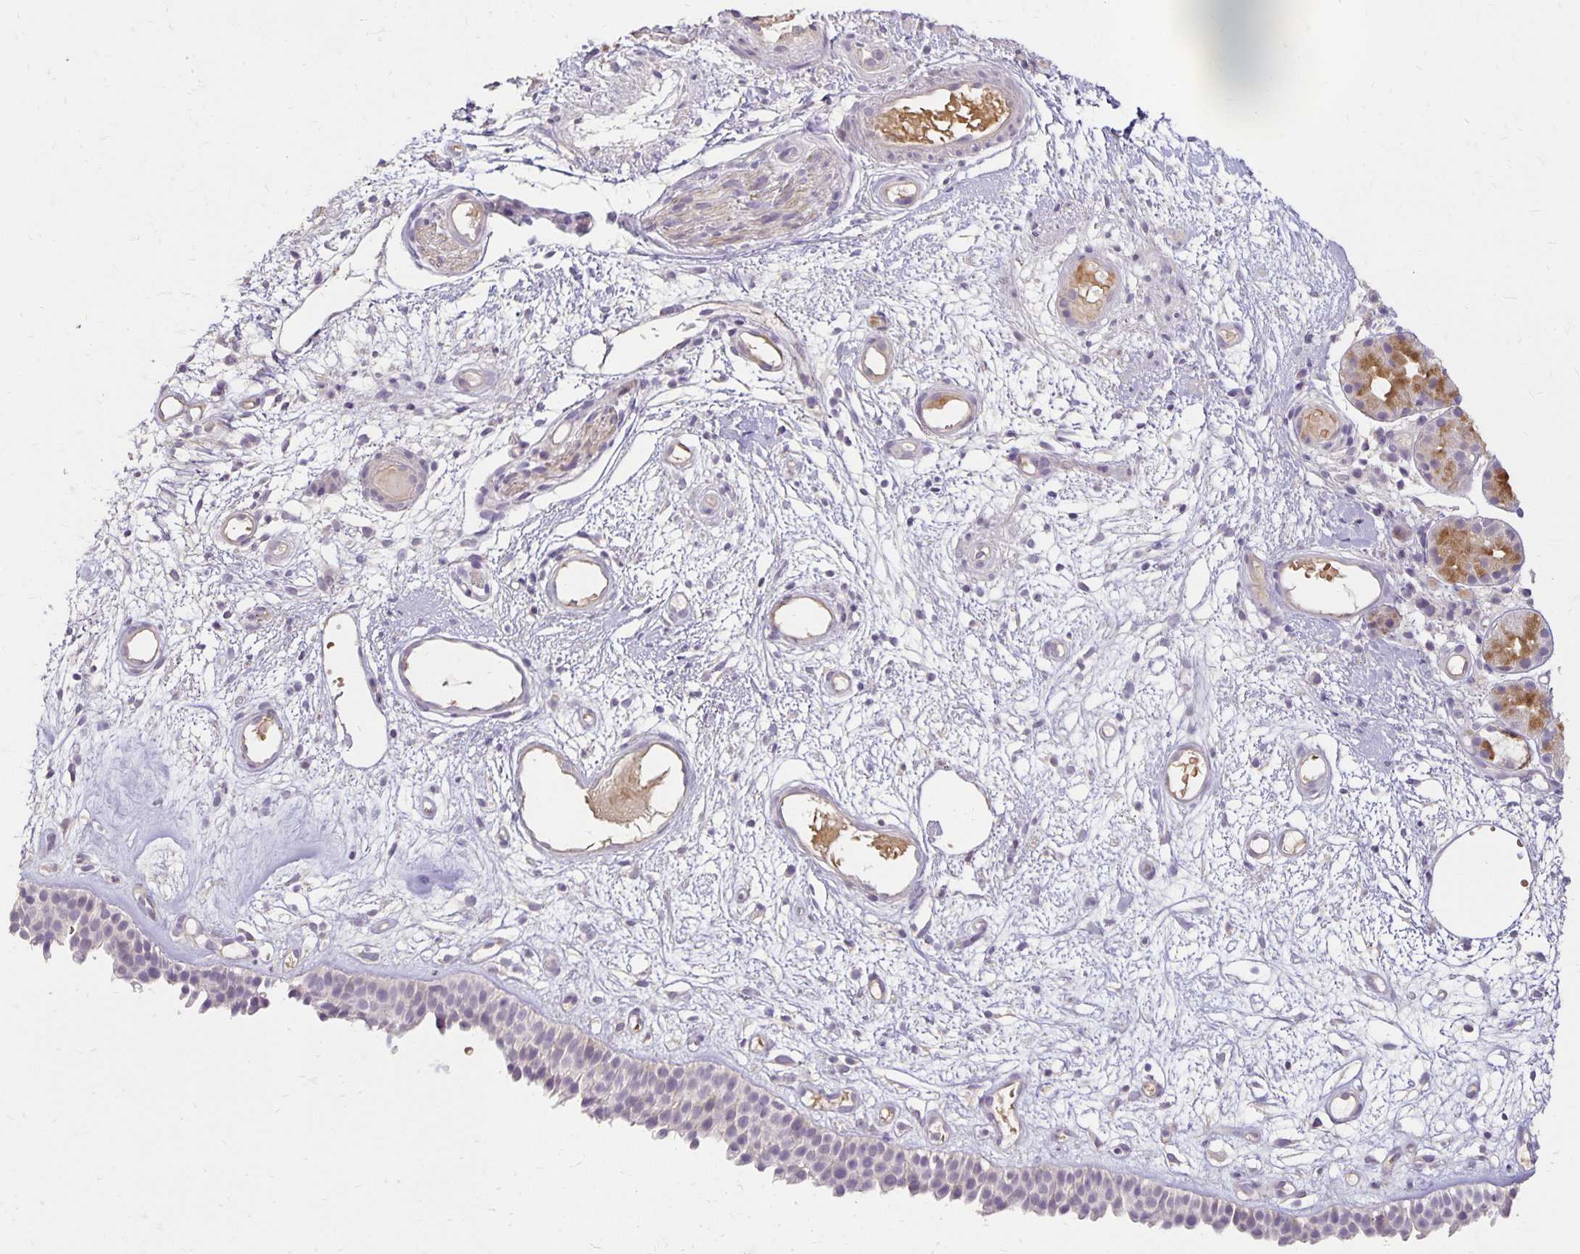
{"staining": {"intensity": "negative", "quantity": "none", "location": "none"}, "tissue": "nasopharynx", "cell_type": "Respiratory epithelial cells", "image_type": "normal", "snomed": [{"axis": "morphology", "description": "Normal tissue, NOS"}, {"axis": "morphology", "description": "Inflammation, NOS"}, {"axis": "topography", "description": "Nasopharynx"}], "caption": "The photomicrograph demonstrates no significant expression in respiratory epithelial cells of nasopharynx. The staining is performed using DAB brown chromogen with nuclei counter-stained in using hematoxylin.", "gene": "CST6", "patient": {"sex": "male", "age": 54}}